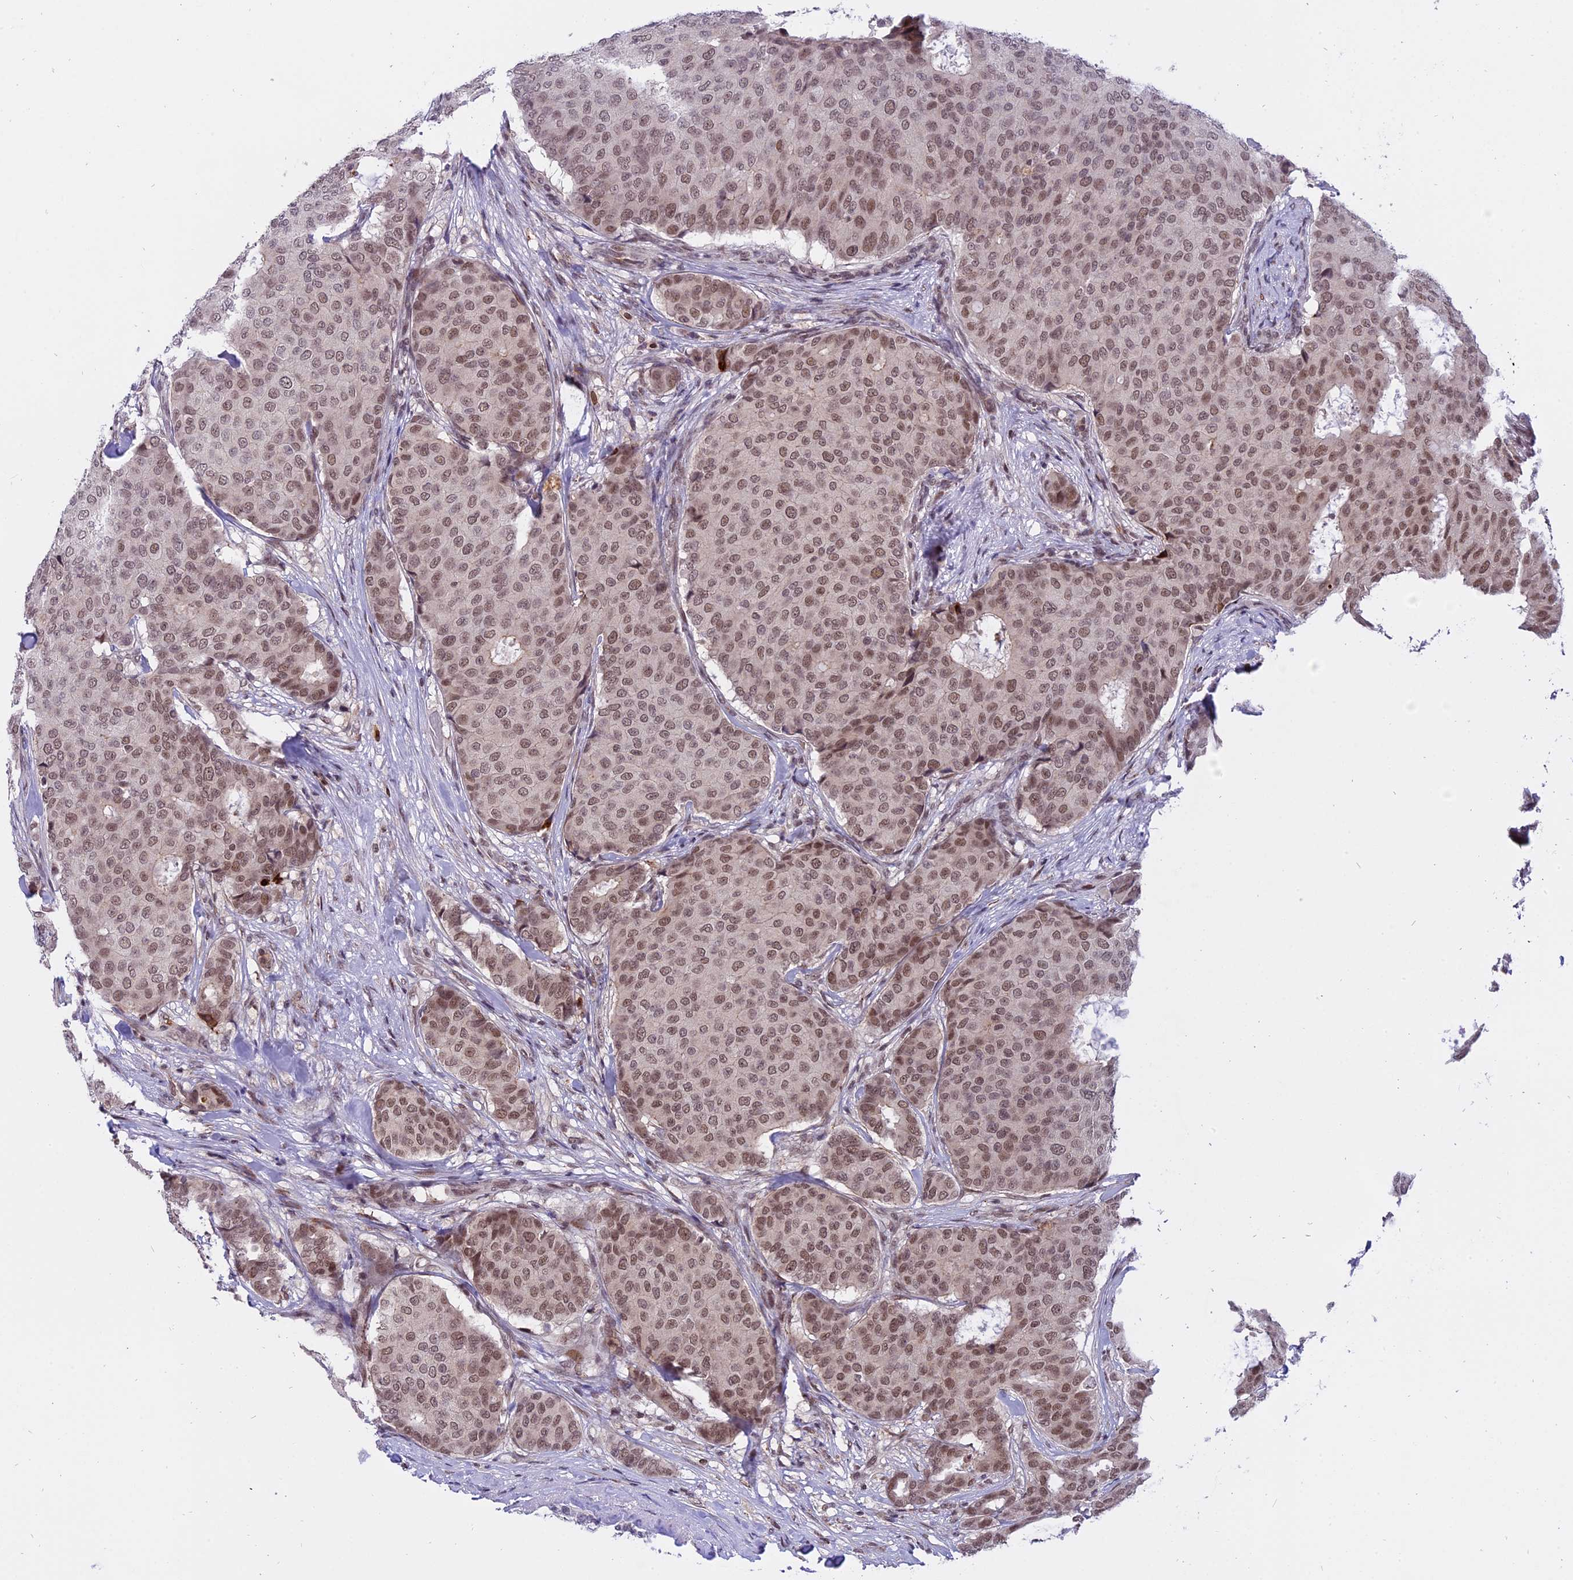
{"staining": {"intensity": "moderate", "quantity": ">75%", "location": "nuclear"}, "tissue": "breast cancer", "cell_type": "Tumor cells", "image_type": "cancer", "snomed": [{"axis": "morphology", "description": "Duct carcinoma"}, {"axis": "topography", "description": "Breast"}], "caption": "Breast invasive ductal carcinoma stained for a protein reveals moderate nuclear positivity in tumor cells. The protein of interest is shown in brown color, while the nuclei are stained blue.", "gene": "TADA3", "patient": {"sex": "female", "age": 75}}